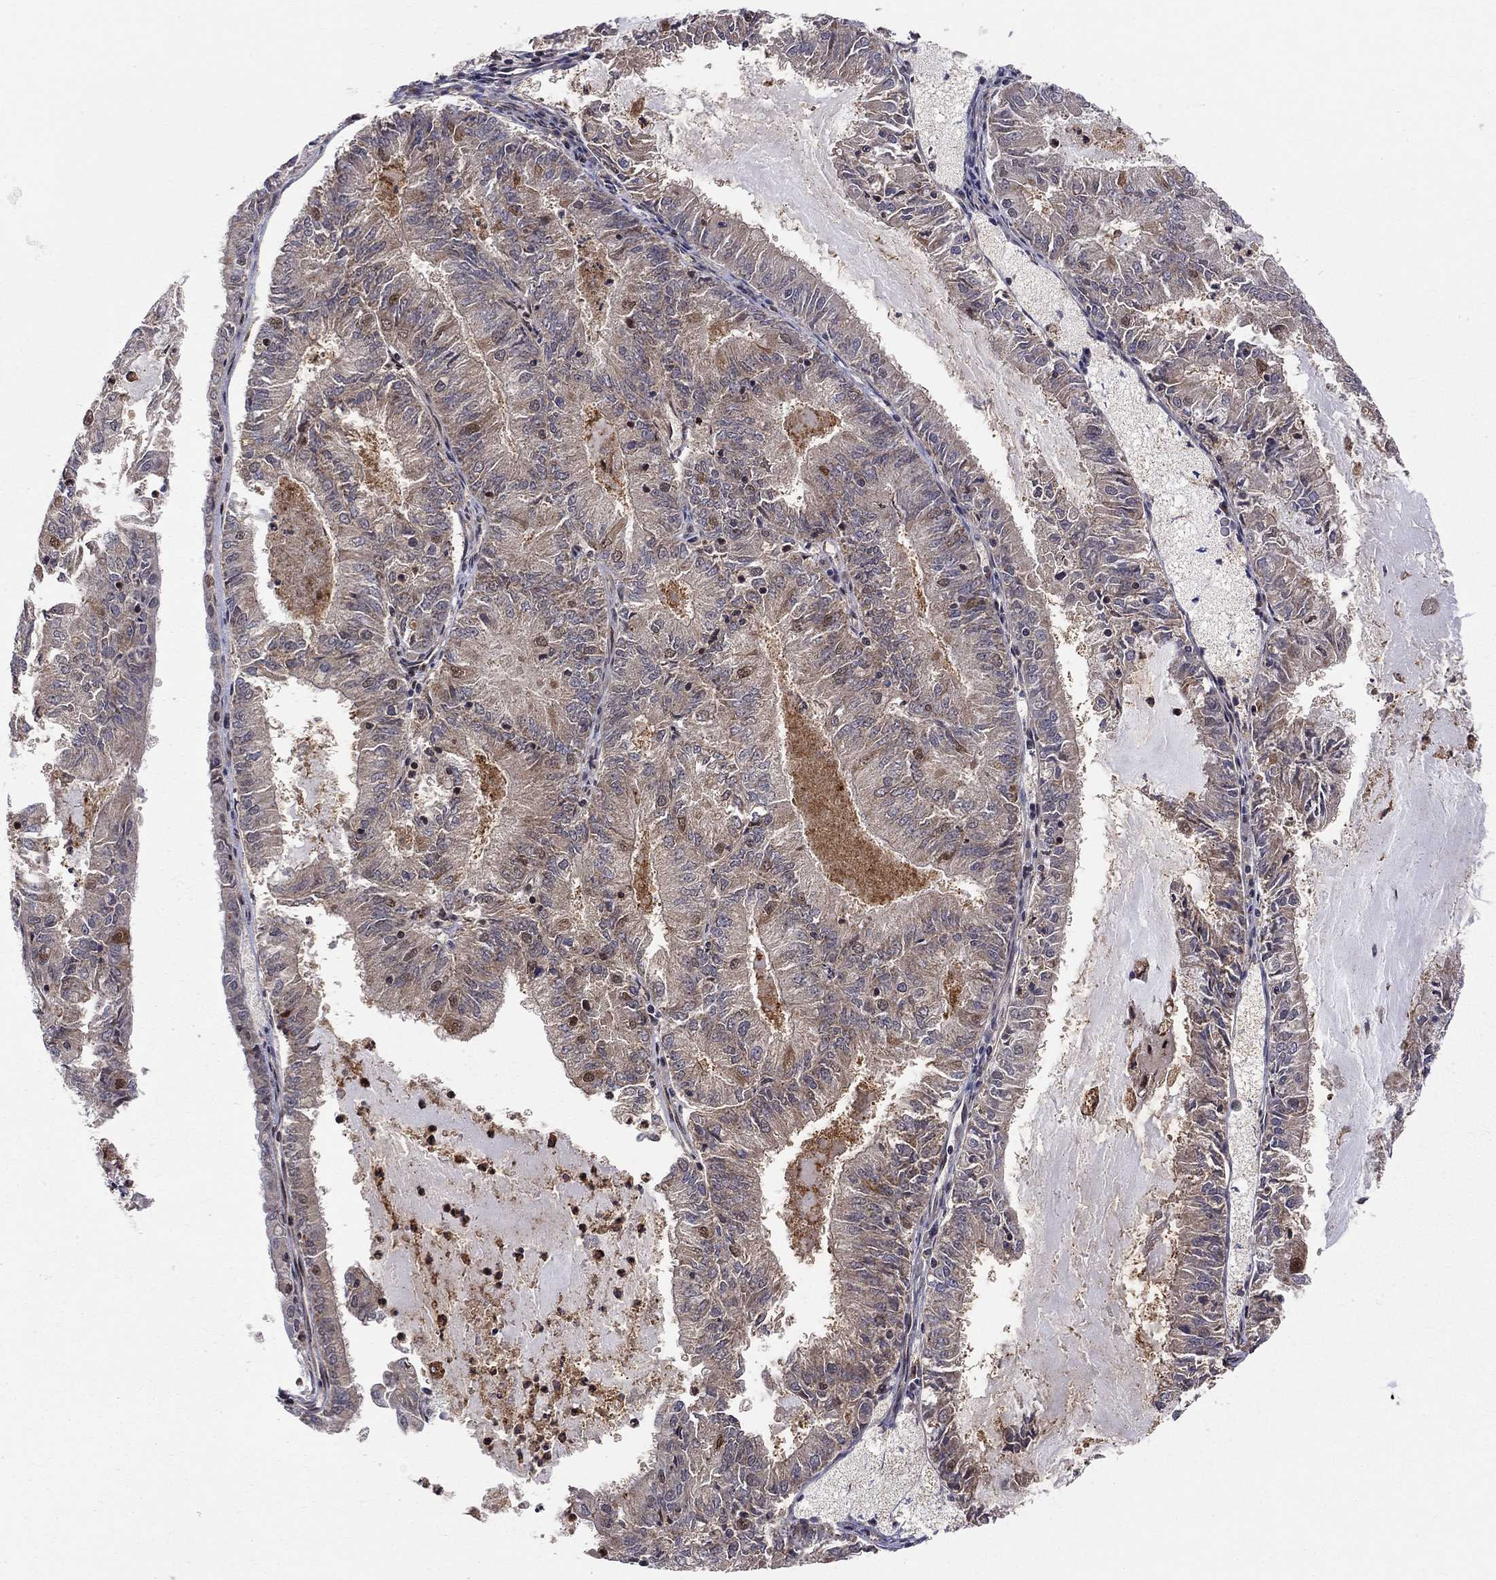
{"staining": {"intensity": "moderate", "quantity": "25%-75%", "location": "cytoplasmic/membranous,nuclear"}, "tissue": "endometrial cancer", "cell_type": "Tumor cells", "image_type": "cancer", "snomed": [{"axis": "morphology", "description": "Adenocarcinoma, NOS"}, {"axis": "topography", "description": "Endometrium"}], "caption": "This is an image of immunohistochemistry staining of endometrial cancer, which shows moderate staining in the cytoplasmic/membranous and nuclear of tumor cells.", "gene": "ELOB", "patient": {"sex": "female", "age": 57}}